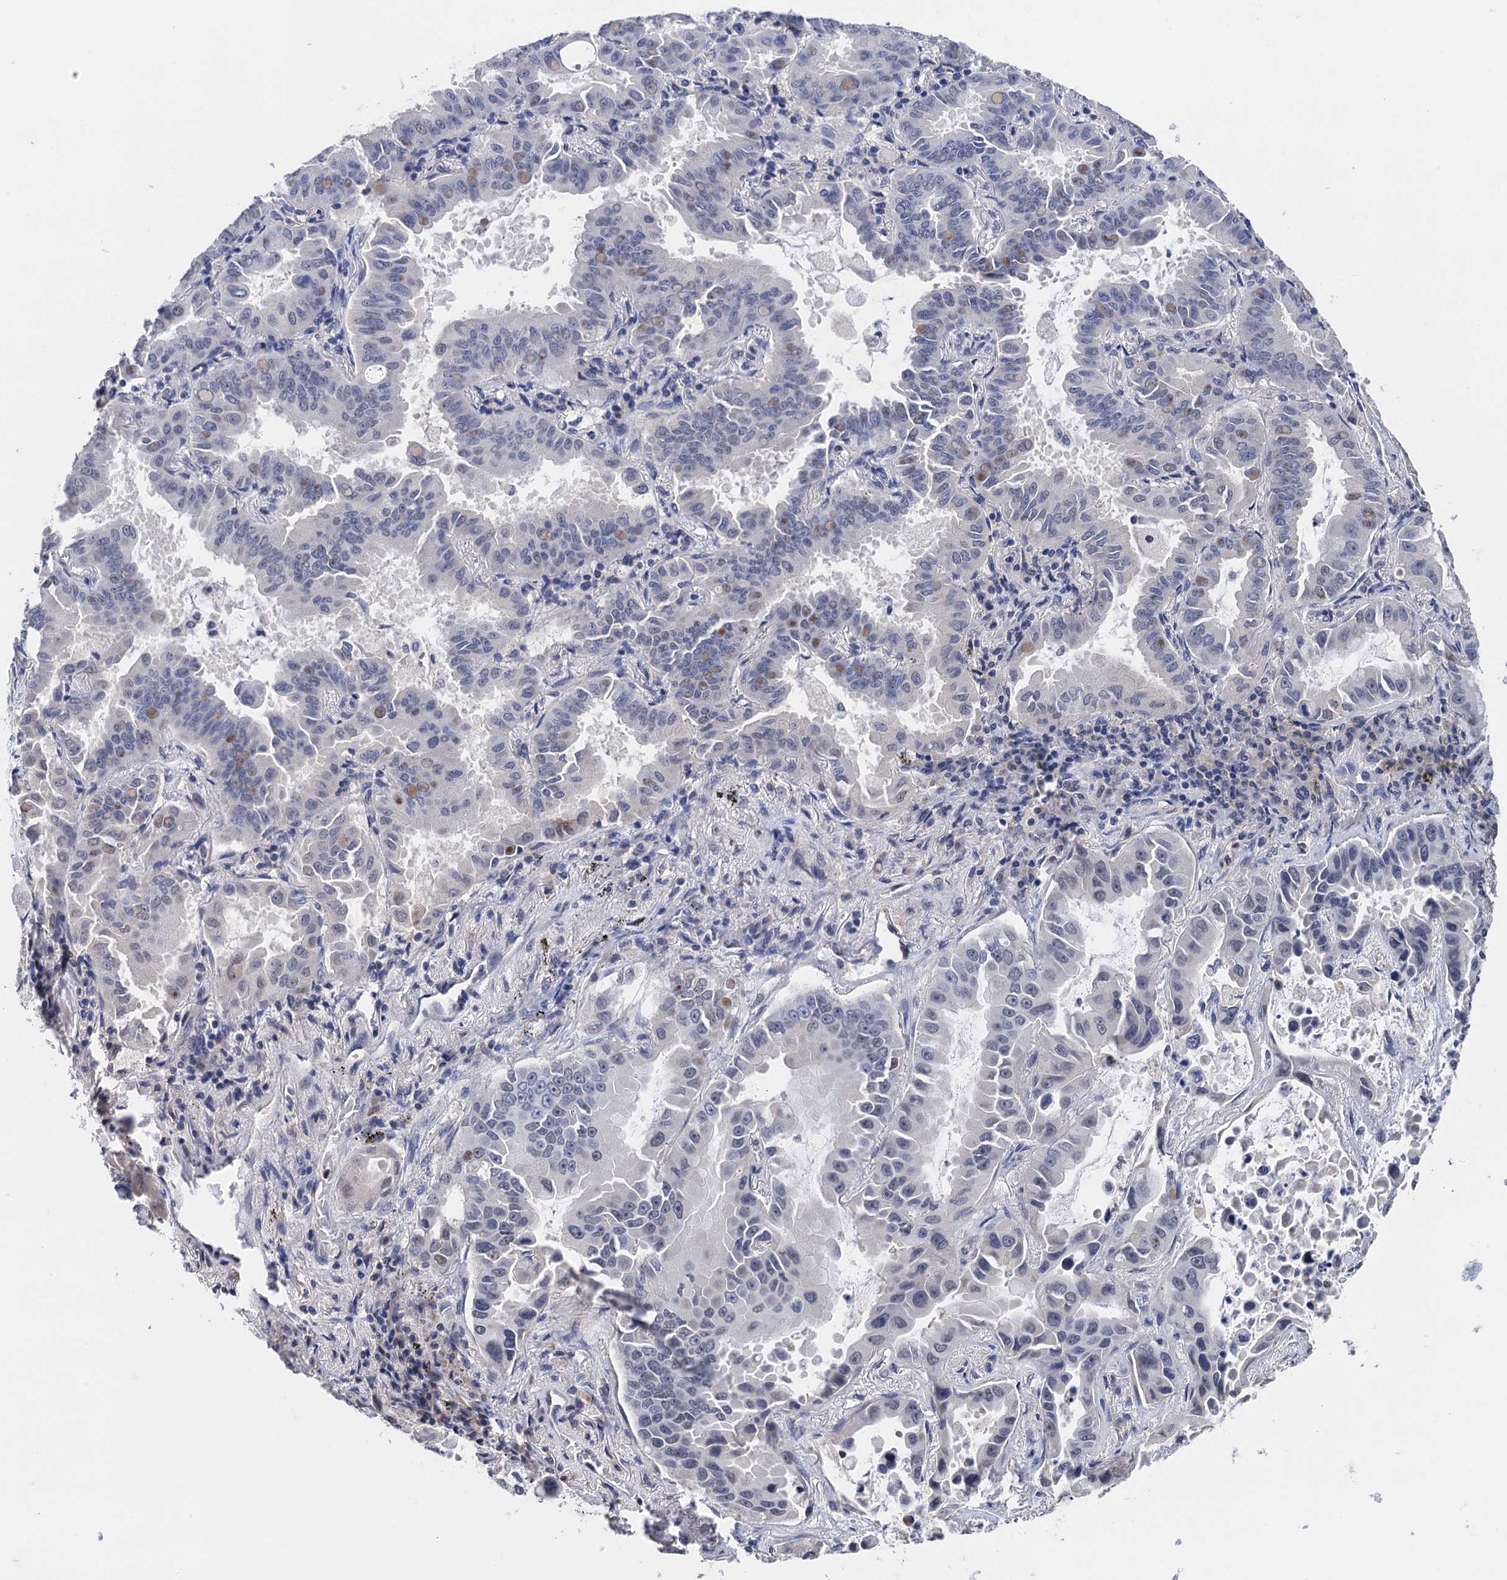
{"staining": {"intensity": "negative", "quantity": "none", "location": "none"}, "tissue": "lung cancer", "cell_type": "Tumor cells", "image_type": "cancer", "snomed": [{"axis": "morphology", "description": "Adenocarcinoma, NOS"}, {"axis": "topography", "description": "Lung"}], "caption": "IHC image of human lung cancer (adenocarcinoma) stained for a protein (brown), which reveals no expression in tumor cells.", "gene": "ART5", "patient": {"sex": "male", "age": 64}}